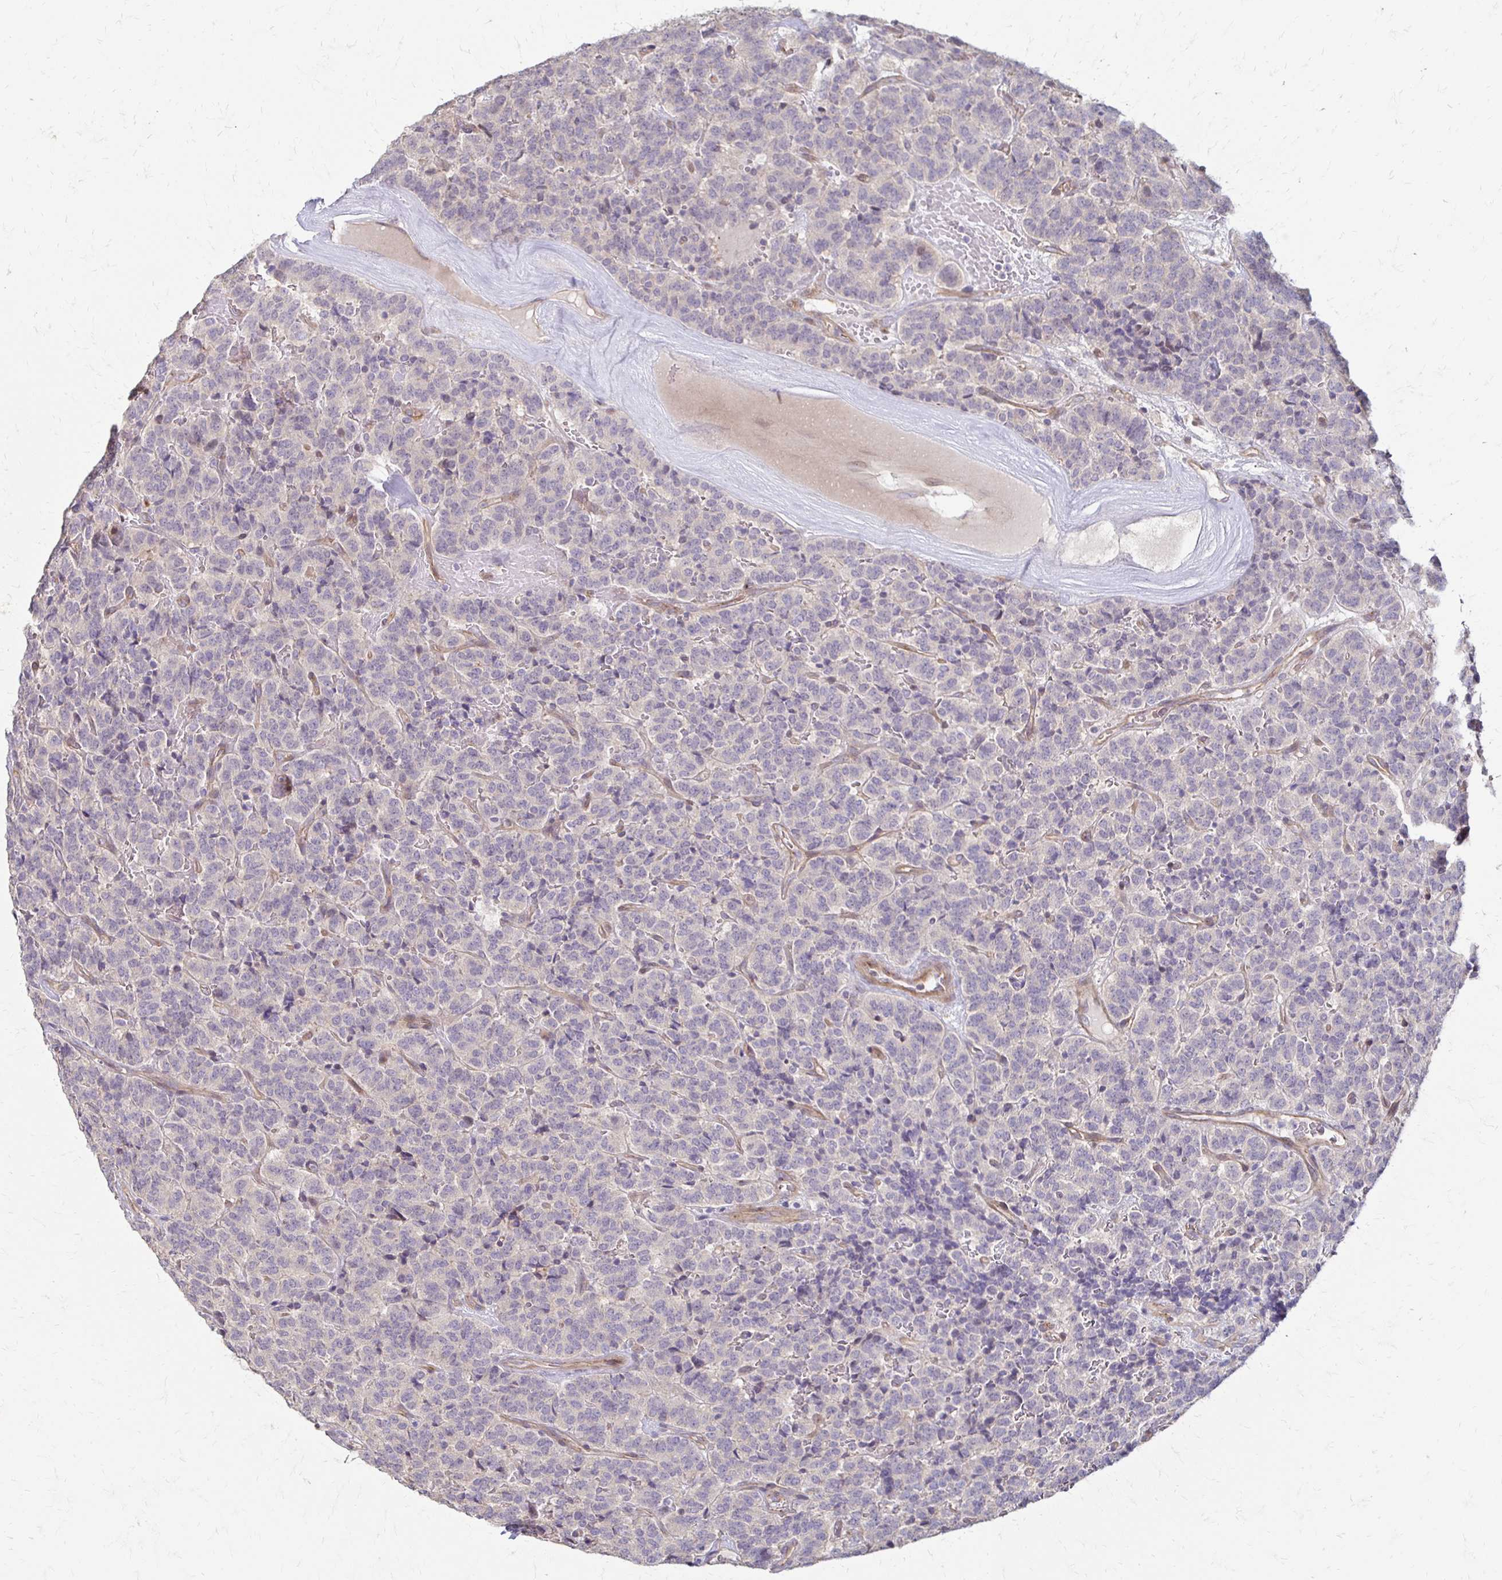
{"staining": {"intensity": "negative", "quantity": "none", "location": "none"}, "tissue": "carcinoid", "cell_type": "Tumor cells", "image_type": "cancer", "snomed": [{"axis": "morphology", "description": "Carcinoid, malignant, NOS"}, {"axis": "topography", "description": "Pancreas"}], "caption": "Image shows no protein positivity in tumor cells of carcinoid tissue.", "gene": "CFL2", "patient": {"sex": "male", "age": 36}}